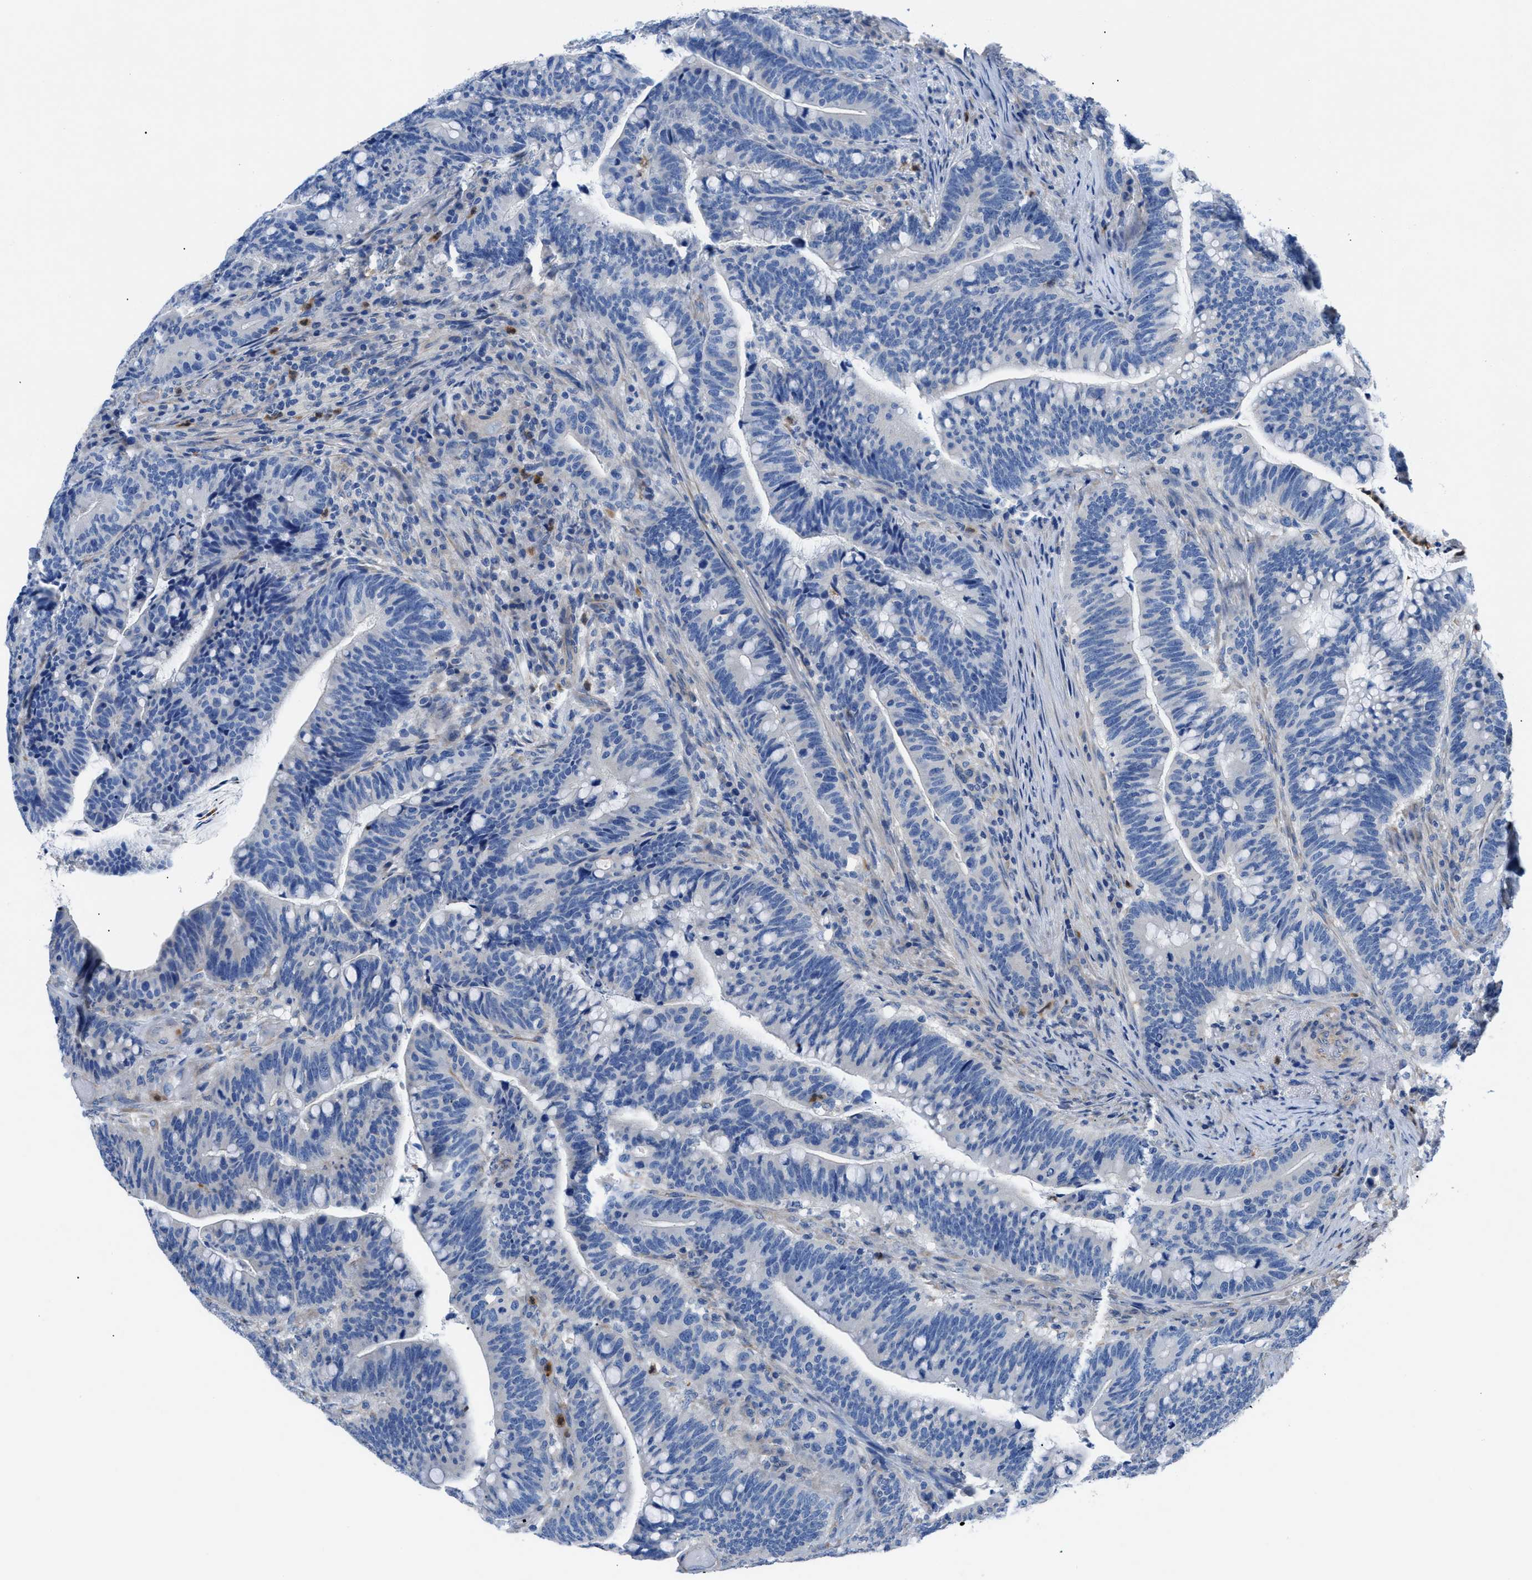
{"staining": {"intensity": "negative", "quantity": "none", "location": "none"}, "tissue": "colorectal cancer", "cell_type": "Tumor cells", "image_type": "cancer", "snomed": [{"axis": "morphology", "description": "Normal tissue, NOS"}, {"axis": "morphology", "description": "Adenocarcinoma, NOS"}, {"axis": "topography", "description": "Colon"}], "caption": "Human colorectal cancer stained for a protein using immunohistochemistry (IHC) demonstrates no expression in tumor cells.", "gene": "ITPR1", "patient": {"sex": "female", "age": 66}}